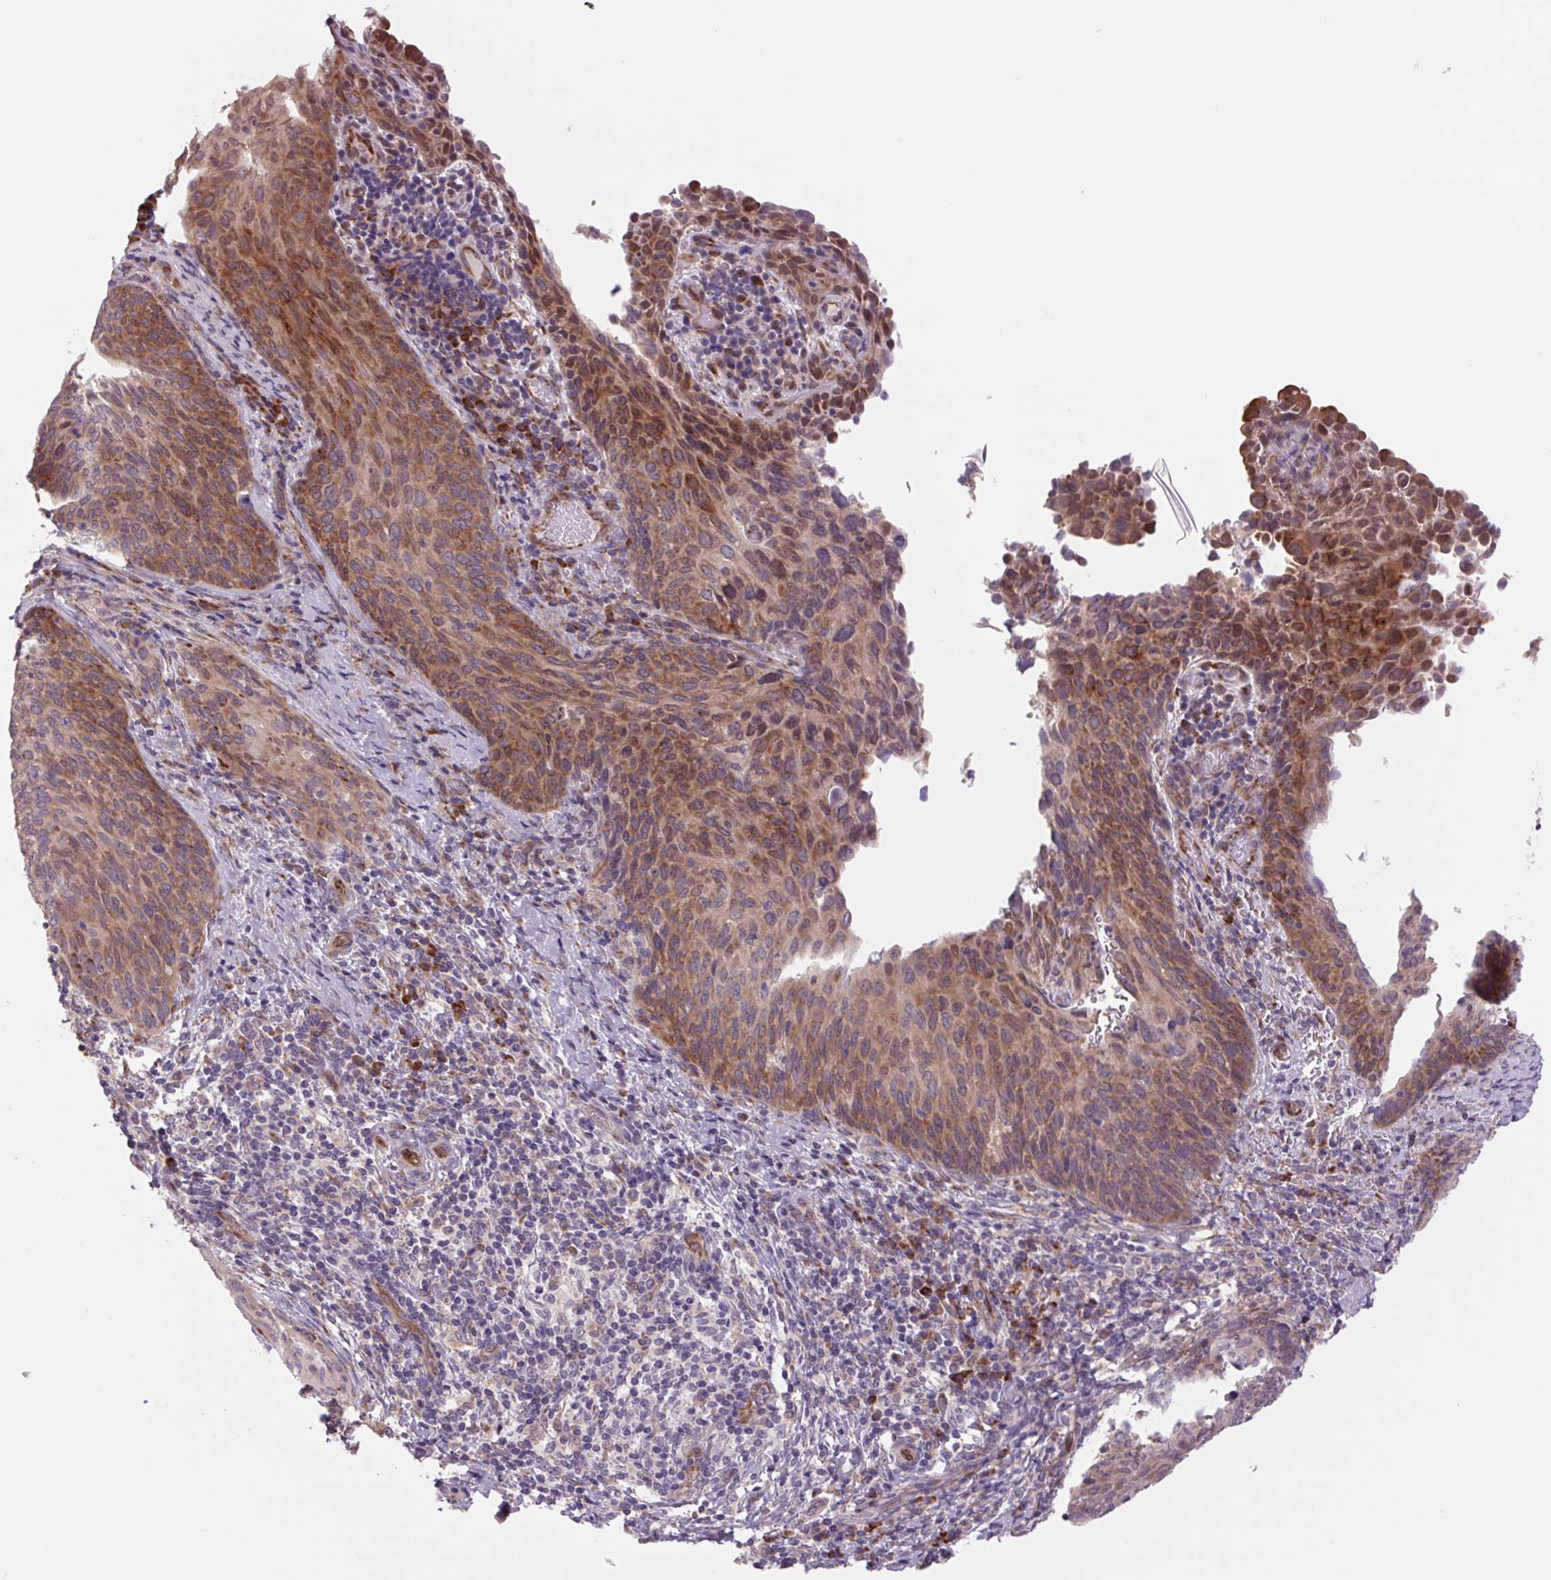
{"staining": {"intensity": "strong", "quantity": ">75%", "location": "cytoplasmic/membranous"}, "tissue": "cervical cancer", "cell_type": "Tumor cells", "image_type": "cancer", "snomed": [{"axis": "morphology", "description": "Squamous cell carcinoma, NOS"}, {"axis": "morphology", "description": "Adenocarcinoma, NOS"}, {"axis": "topography", "description": "Cervix"}], "caption": "About >75% of tumor cells in human adenocarcinoma (cervical) exhibit strong cytoplasmic/membranous protein staining as visualized by brown immunohistochemical staining.", "gene": "PLA2G4A", "patient": {"sex": "female", "age": 52}}